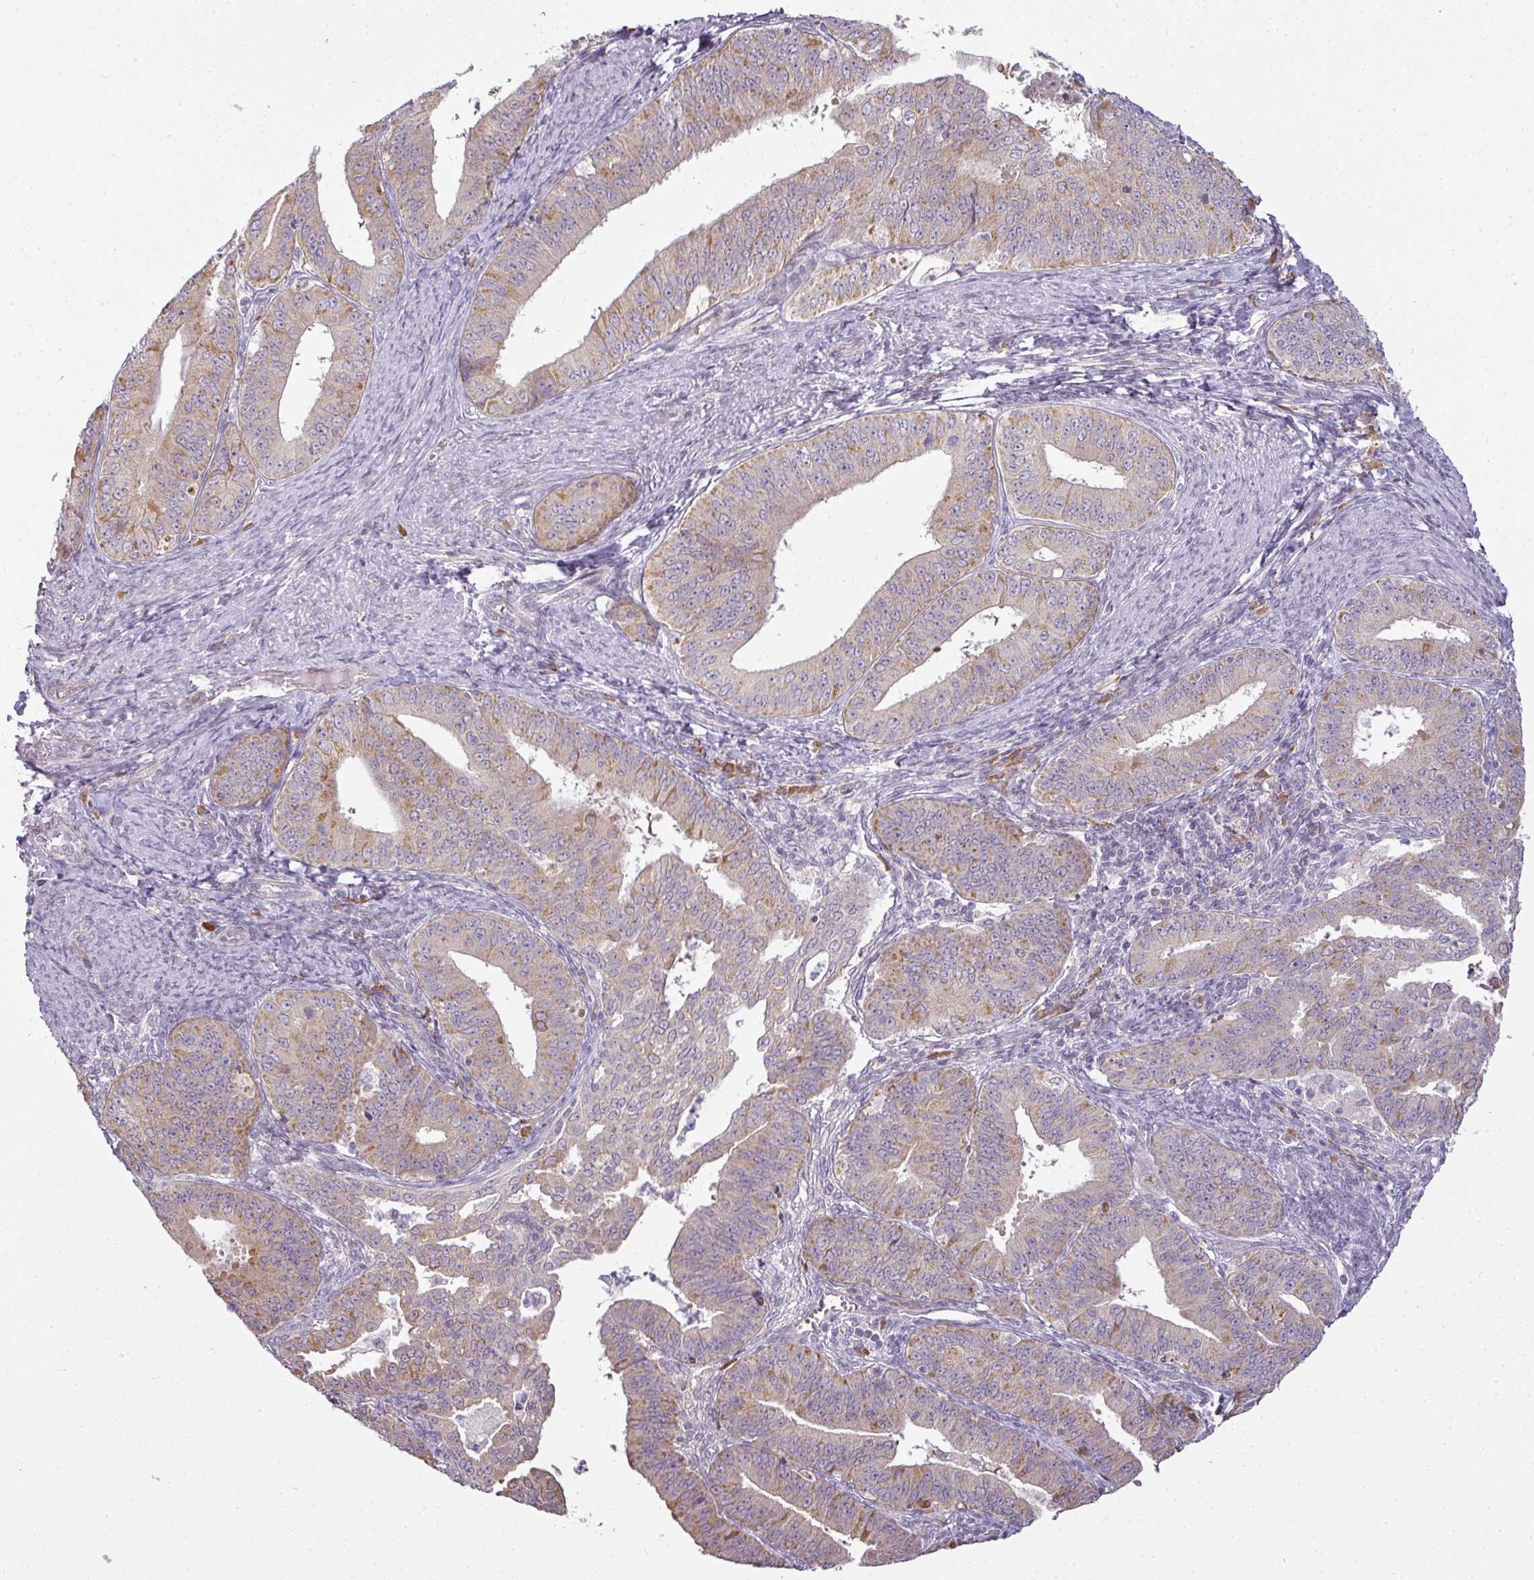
{"staining": {"intensity": "moderate", "quantity": "<25%", "location": "cytoplasmic/membranous"}, "tissue": "endometrial cancer", "cell_type": "Tumor cells", "image_type": "cancer", "snomed": [{"axis": "morphology", "description": "Adenocarcinoma, NOS"}, {"axis": "topography", "description": "Endometrium"}], "caption": "Immunohistochemical staining of human endometrial cancer reveals low levels of moderate cytoplasmic/membranous protein staining in about <25% of tumor cells. (Brightfield microscopy of DAB IHC at high magnification).", "gene": "LY75", "patient": {"sex": "female", "age": 73}}